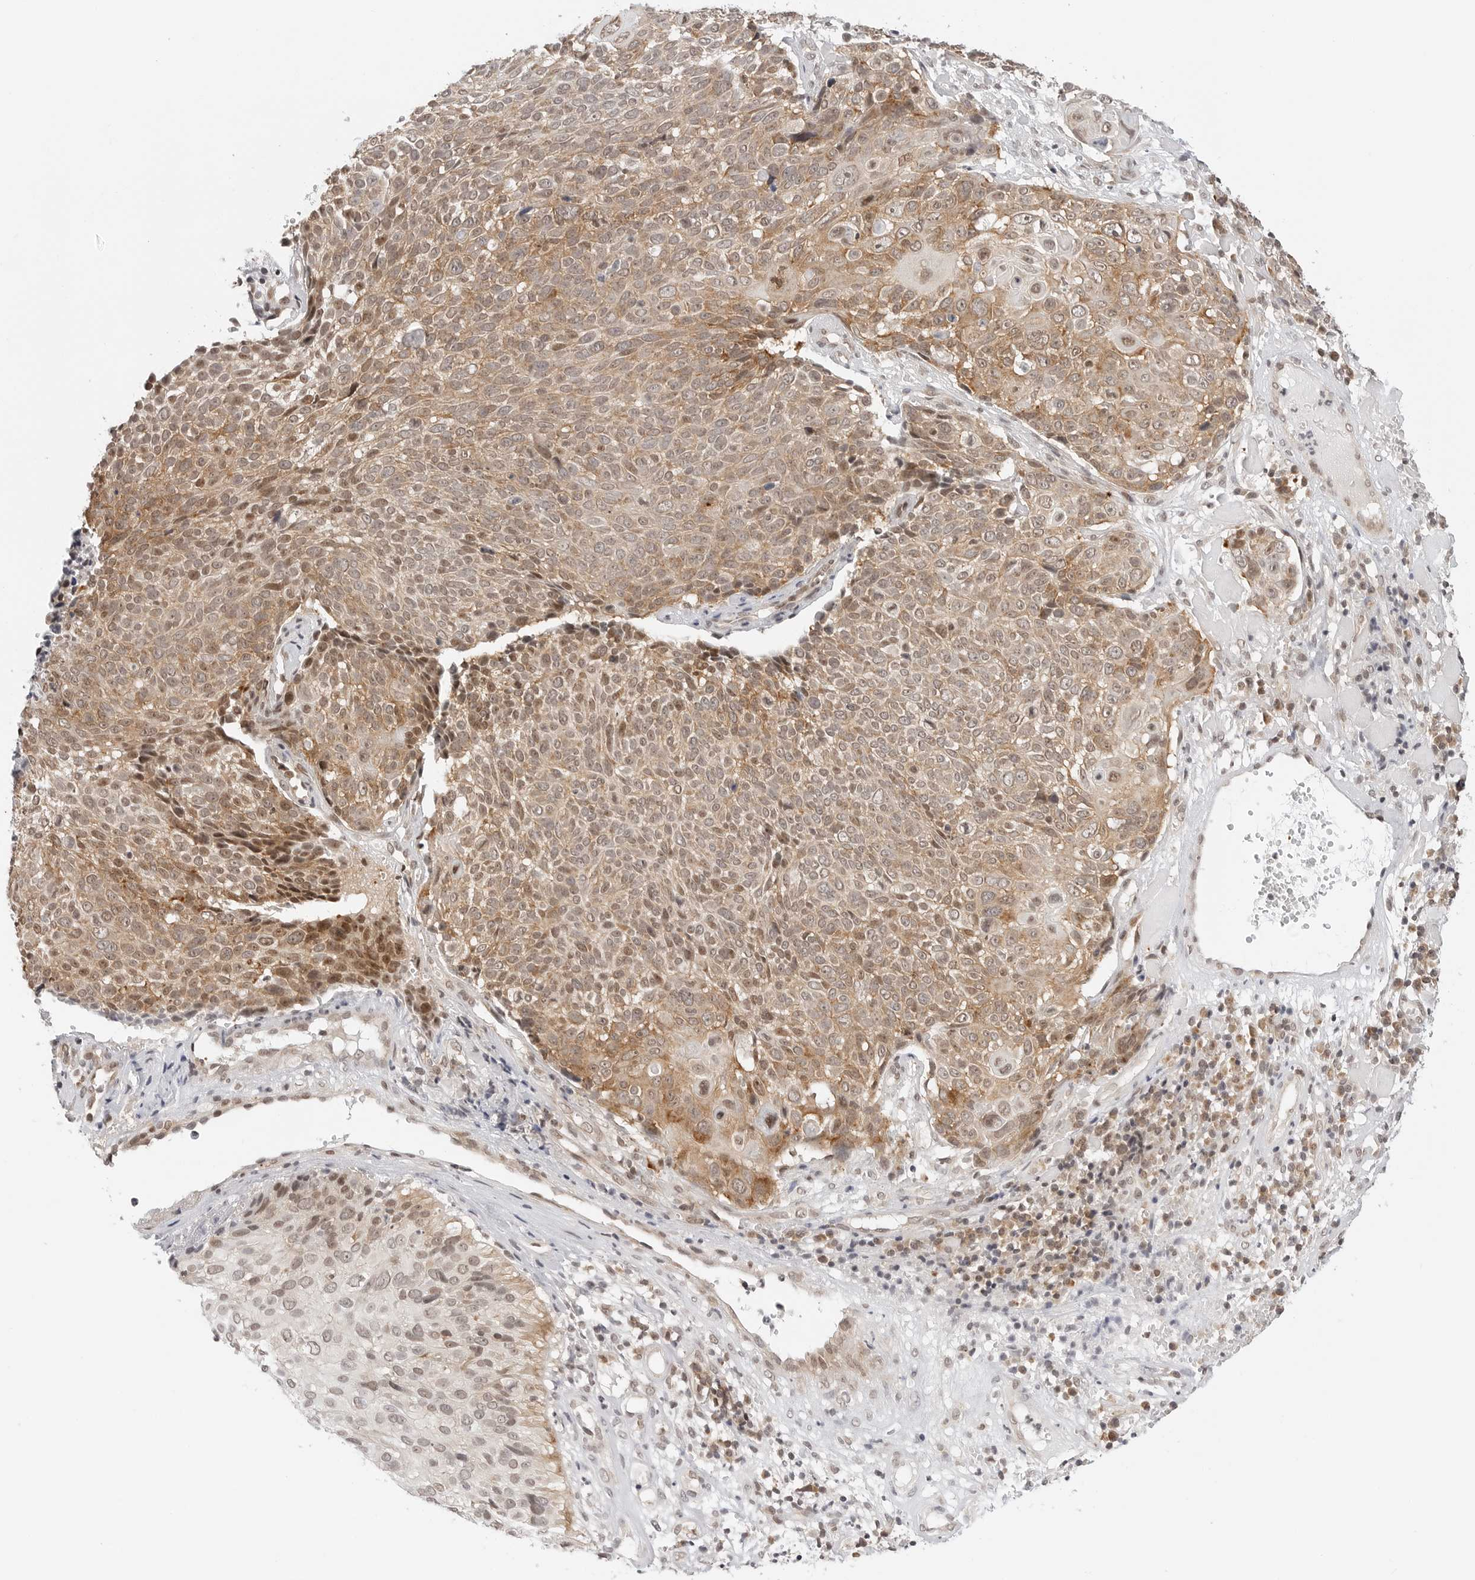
{"staining": {"intensity": "weak", "quantity": ">75%", "location": "cytoplasmic/membranous,nuclear"}, "tissue": "cervical cancer", "cell_type": "Tumor cells", "image_type": "cancer", "snomed": [{"axis": "morphology", "description": "Squamous cell carcinoma, NOS"}, {"axis": "topography", "description": "Cervix"}], "caption": "Human cervical cancer (squamous cell carcinoma) stained with a brown dye exhibits weak cytoplasmic/membranous and nuclear positive expression in approximately >75% of tumor cells.", "gene": "METAP1", "patient": {"sex": "female", "age": 74}}